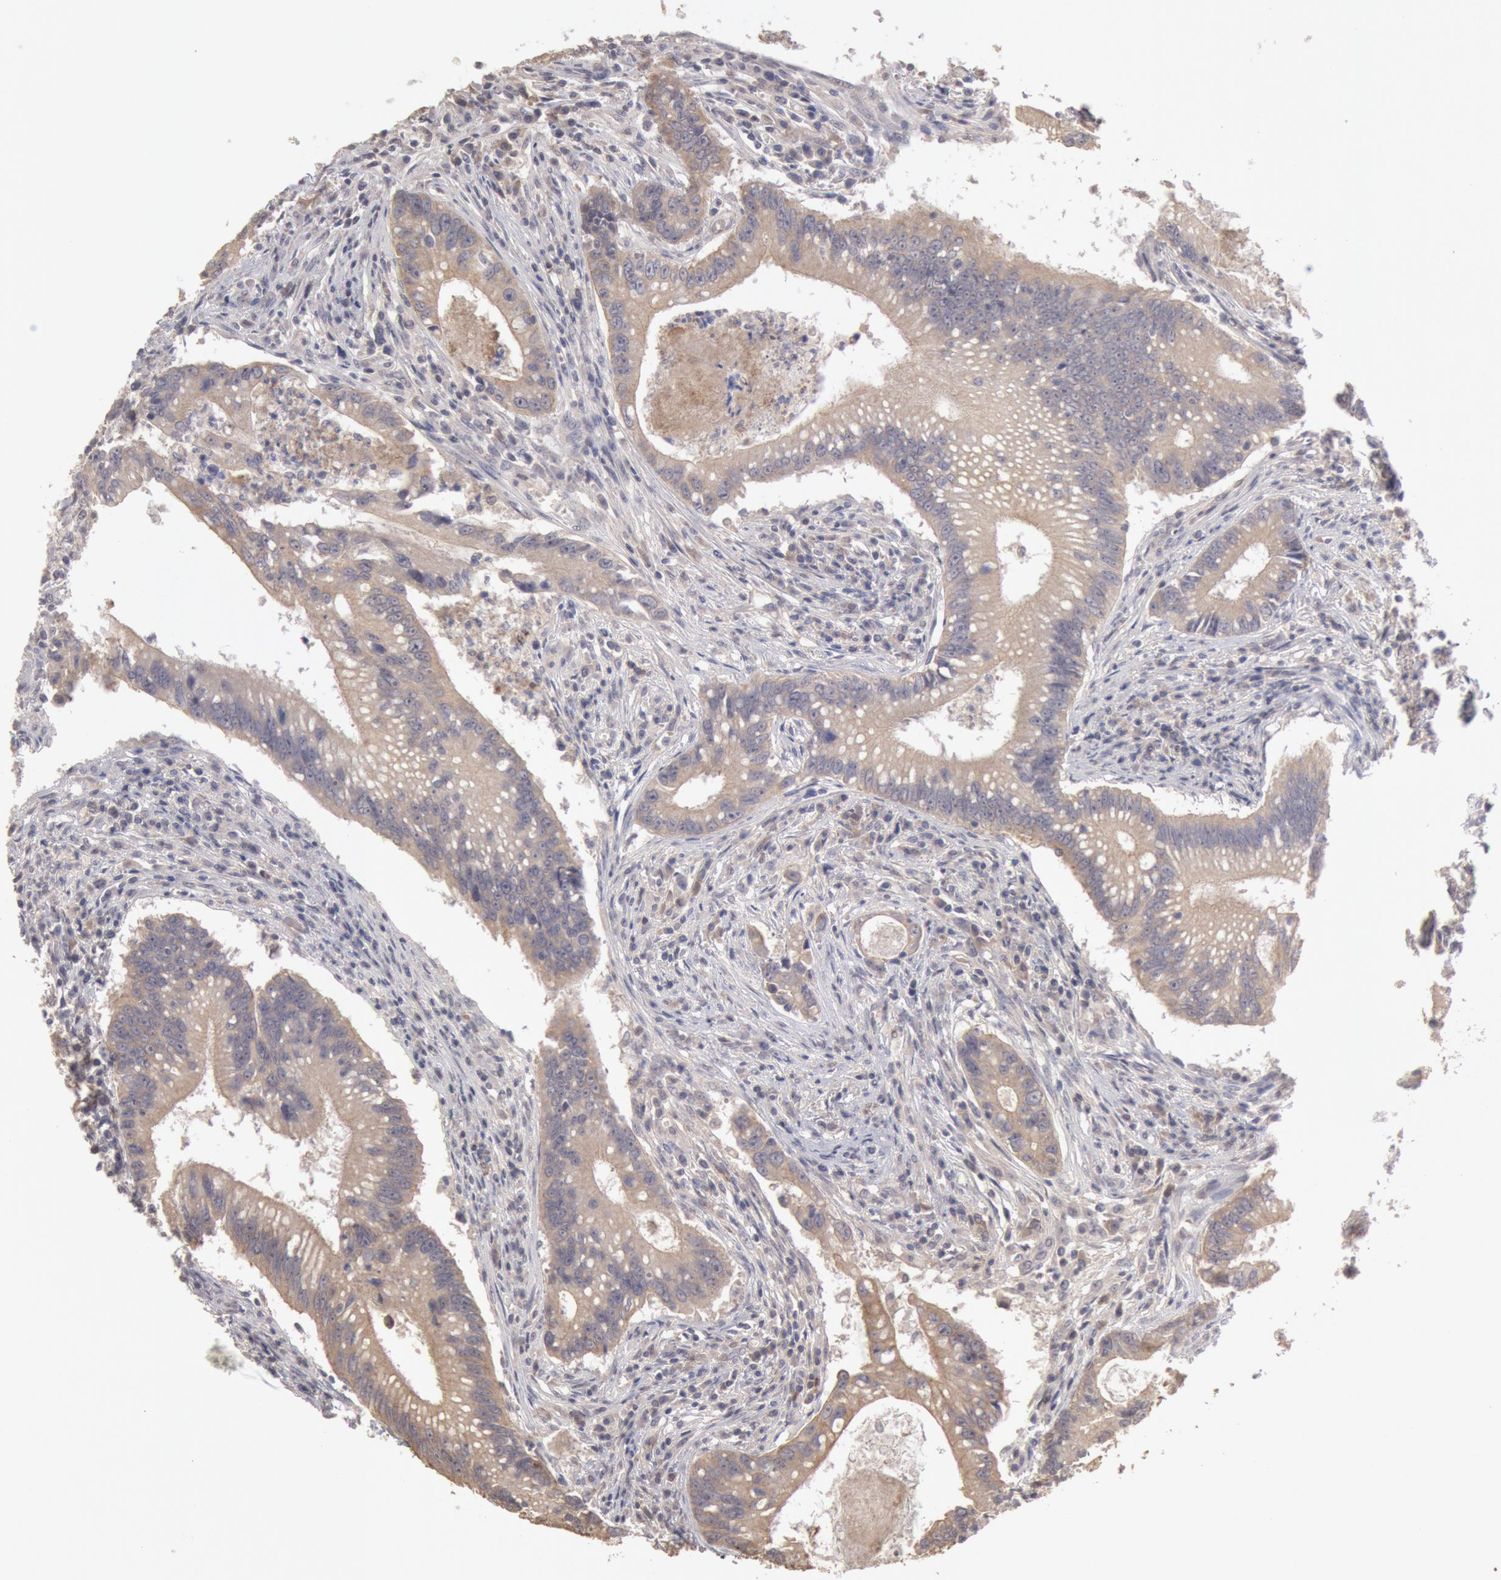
{"staining": {"intensity": "weak", "quantity": ">75%", "location": "cytoplasmic/membranous"}, "tissue": "colorectal cancer", "cell_type": "Tumor cells", "image_type": "cancer", "snomed": [{"axis": "morphology", "description": "Adenocarcinoma, NOS"}, {"axis": "topography", "description": "Rectum"}], "caption": "IHC image of colorectal cancer stained for a protein (brown), which exhibits low levels of weak cytoplasmic/membranous staining in approximately >75% of tumor cells.", "gene": "ZFP36L1", "patient": {"sex": "female", "age": 81}}